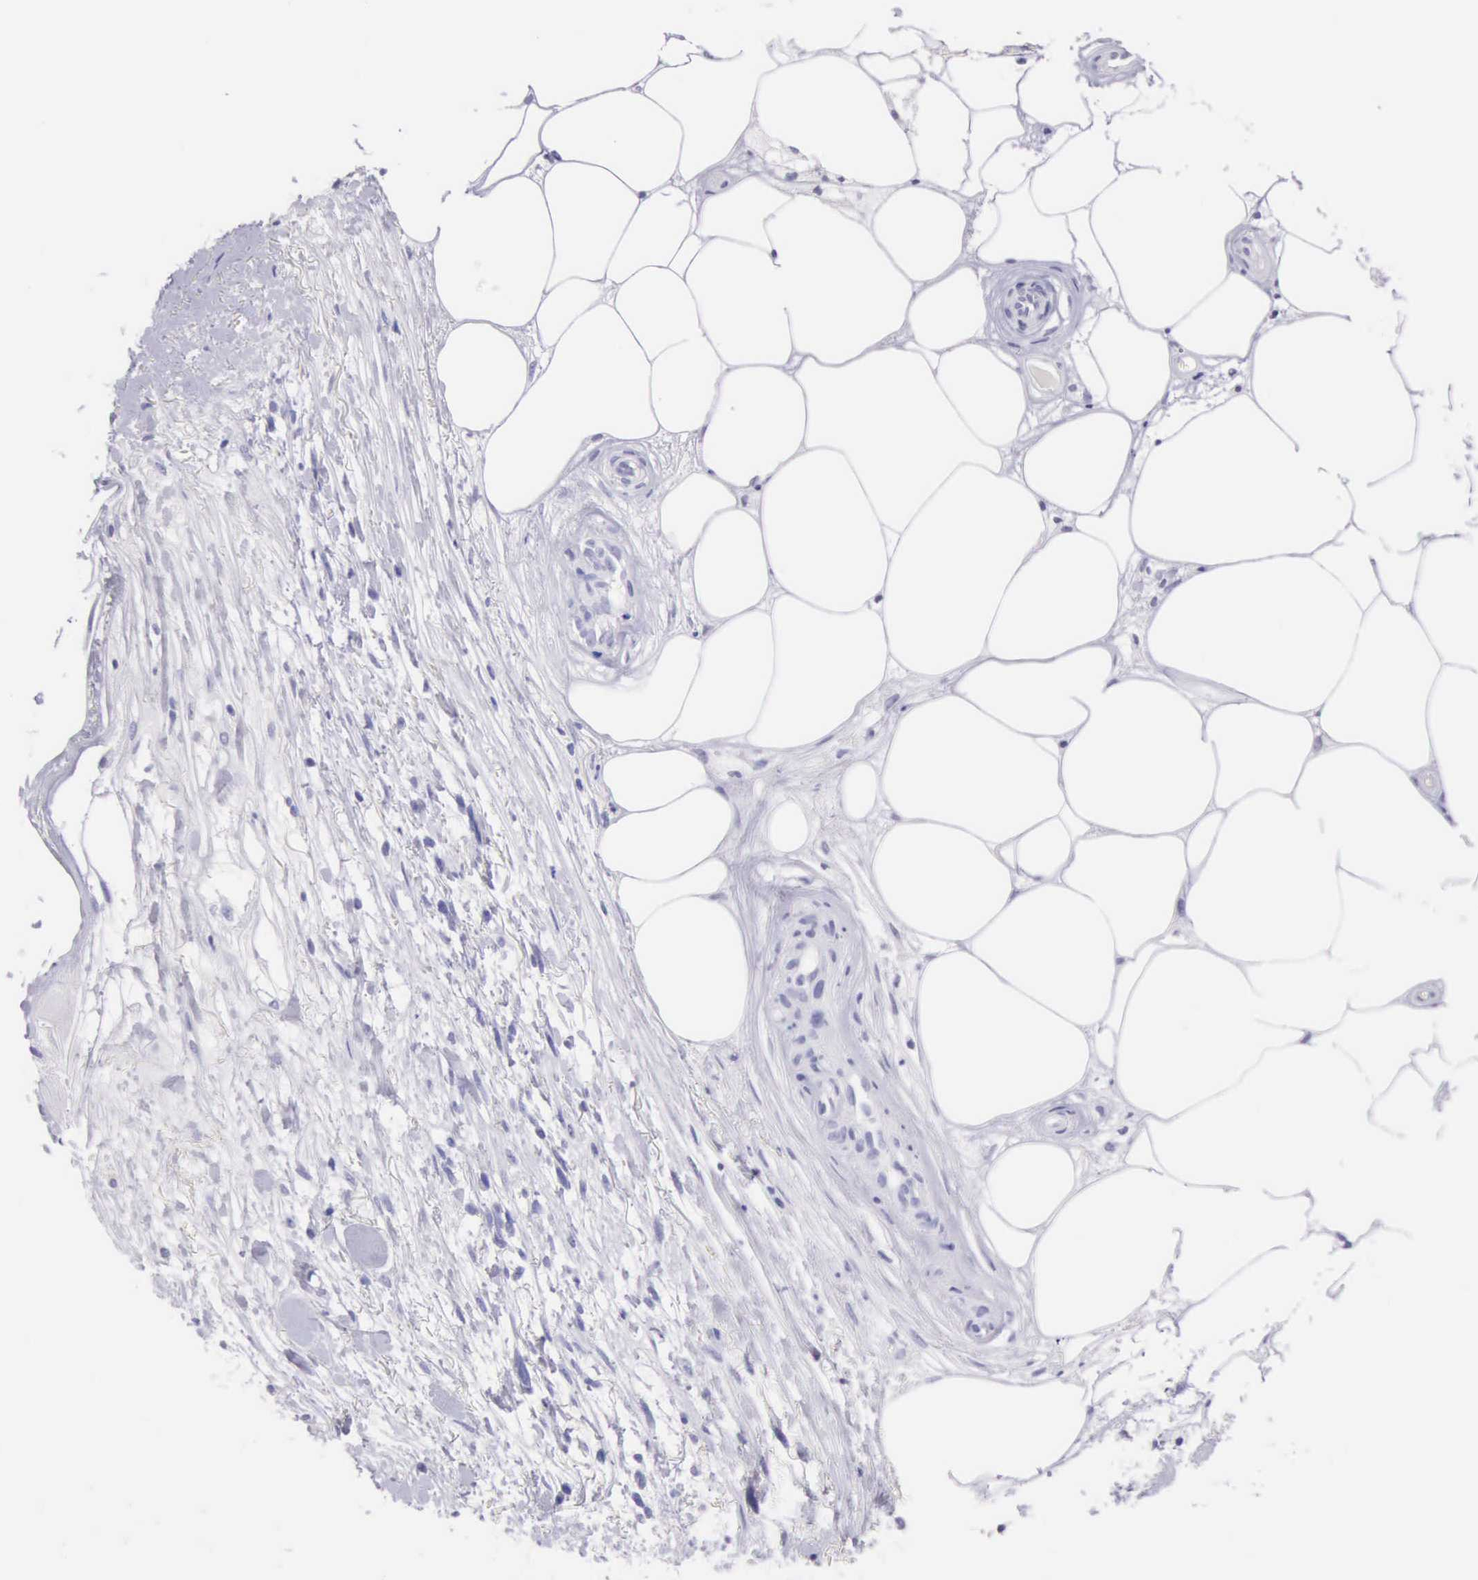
{"staining": {"intensity": "negative", "quantity": "none", "location": "none"}, "tissue": "melanoma", "cell_type": "Tumor cells", "image_type": "cancer", "snomed": [{"axis": "morphology", "description": "Malignant melanoma, NOS"}, {"axis": "topography", "description": "Skin"}], "caption": "DAB immunohistochemical staining of melanoma displays no significant positivity in tumor cells.", "gene": "LRFN5", "patient": {"sex": "female", "age": 85}}